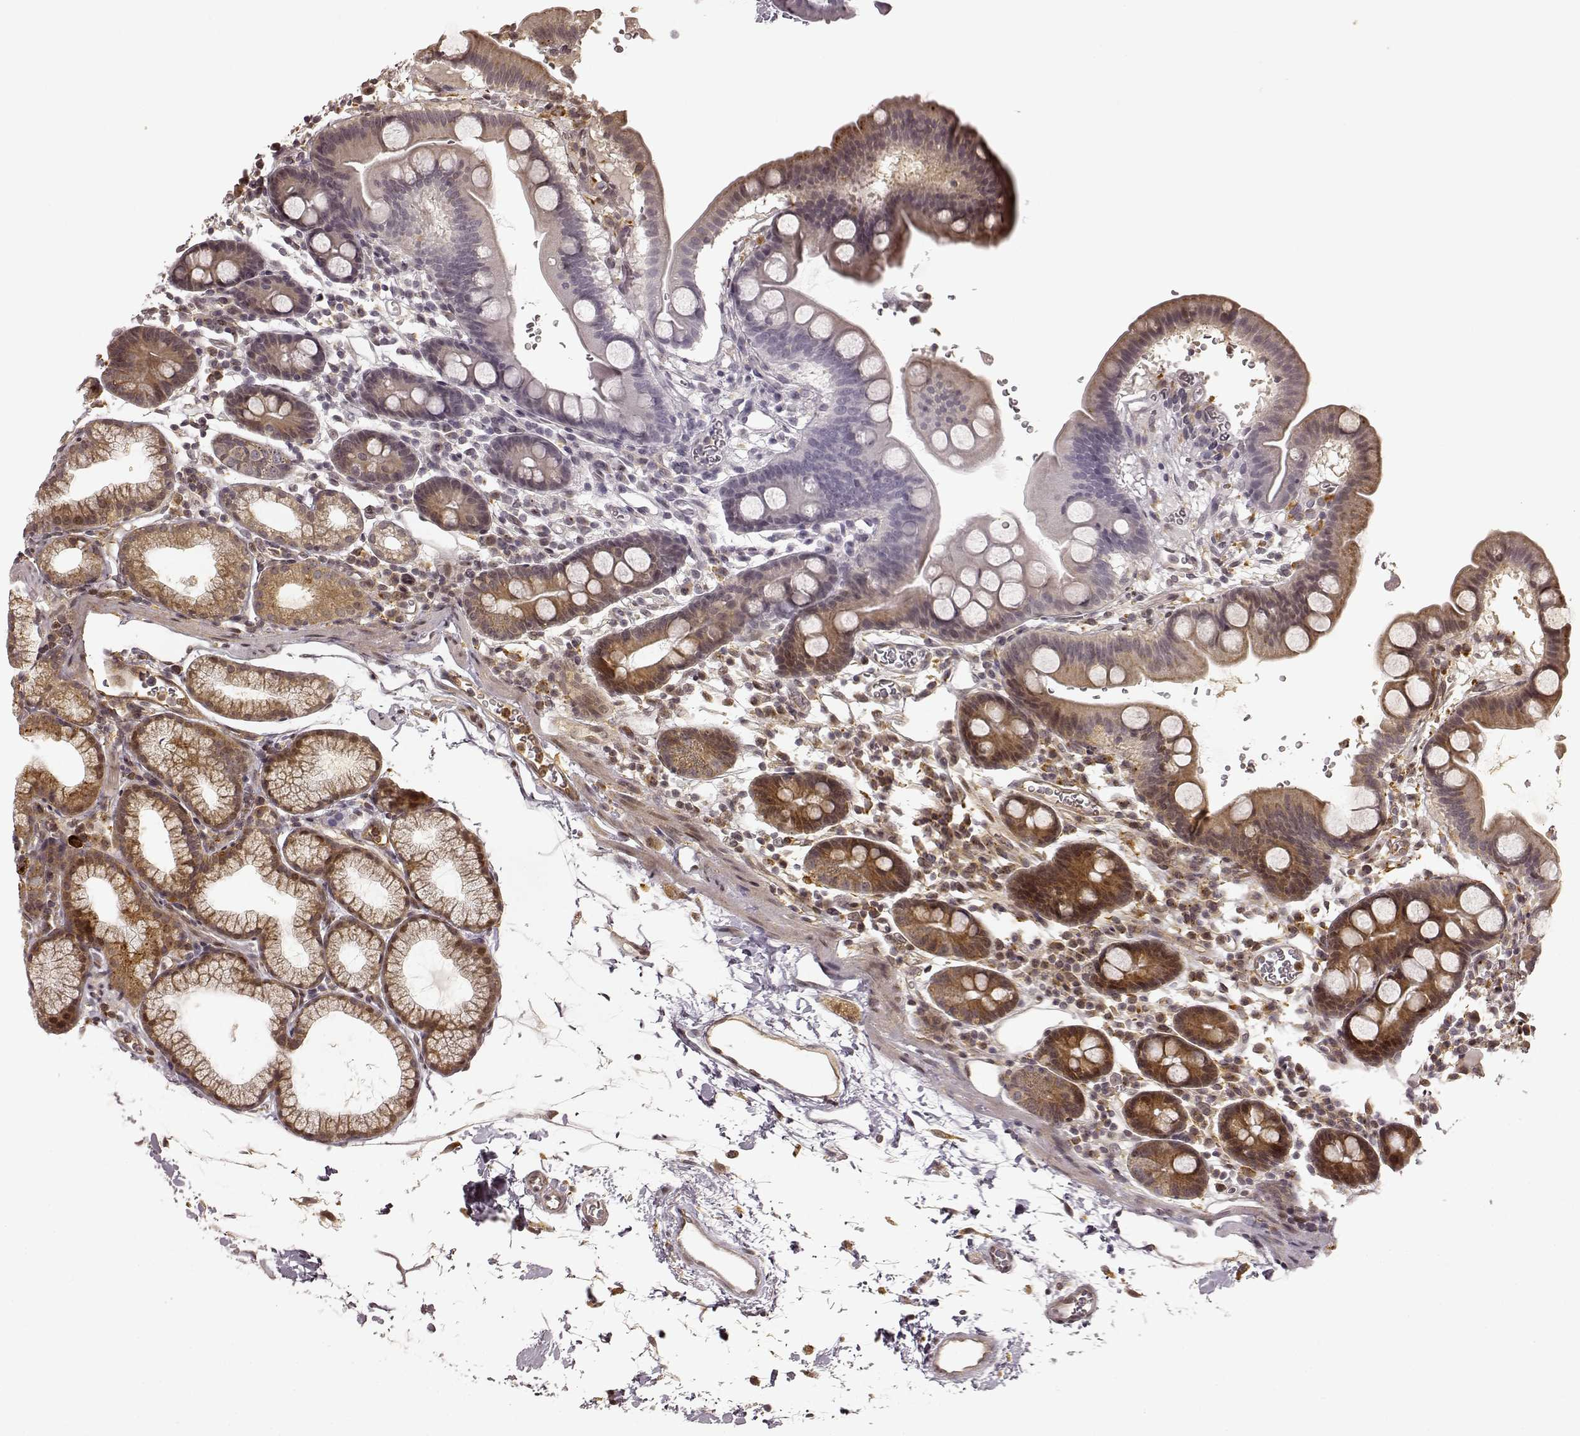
{"staining": {"intensity": "moderate", "quantity": "25%-75%", "location": "cytoplasmic/membranous"}, "tissue": "duodenum", "cell_type": "Glandular cells", "image_type": "normal", "snomed": [{"axis": "morphology", "description": "Normal tissue, NOS"}, {"axis": "topography", "description": "Duodenum"}], "caption": "Duodenum stained with DAB (3,3'-diaminobenzidine) immunohistochemistry reveals medium levels of moderate cytoplasmic/membranous positivity in approximately 25%-75% of glandular cells. (DAB (3,3'-diaminobenzidine) IHC, brown staining for protein, blue staining for nuclei).", "gene": "SLC12A9", "patient": {"sex": "male", "age": 59}}